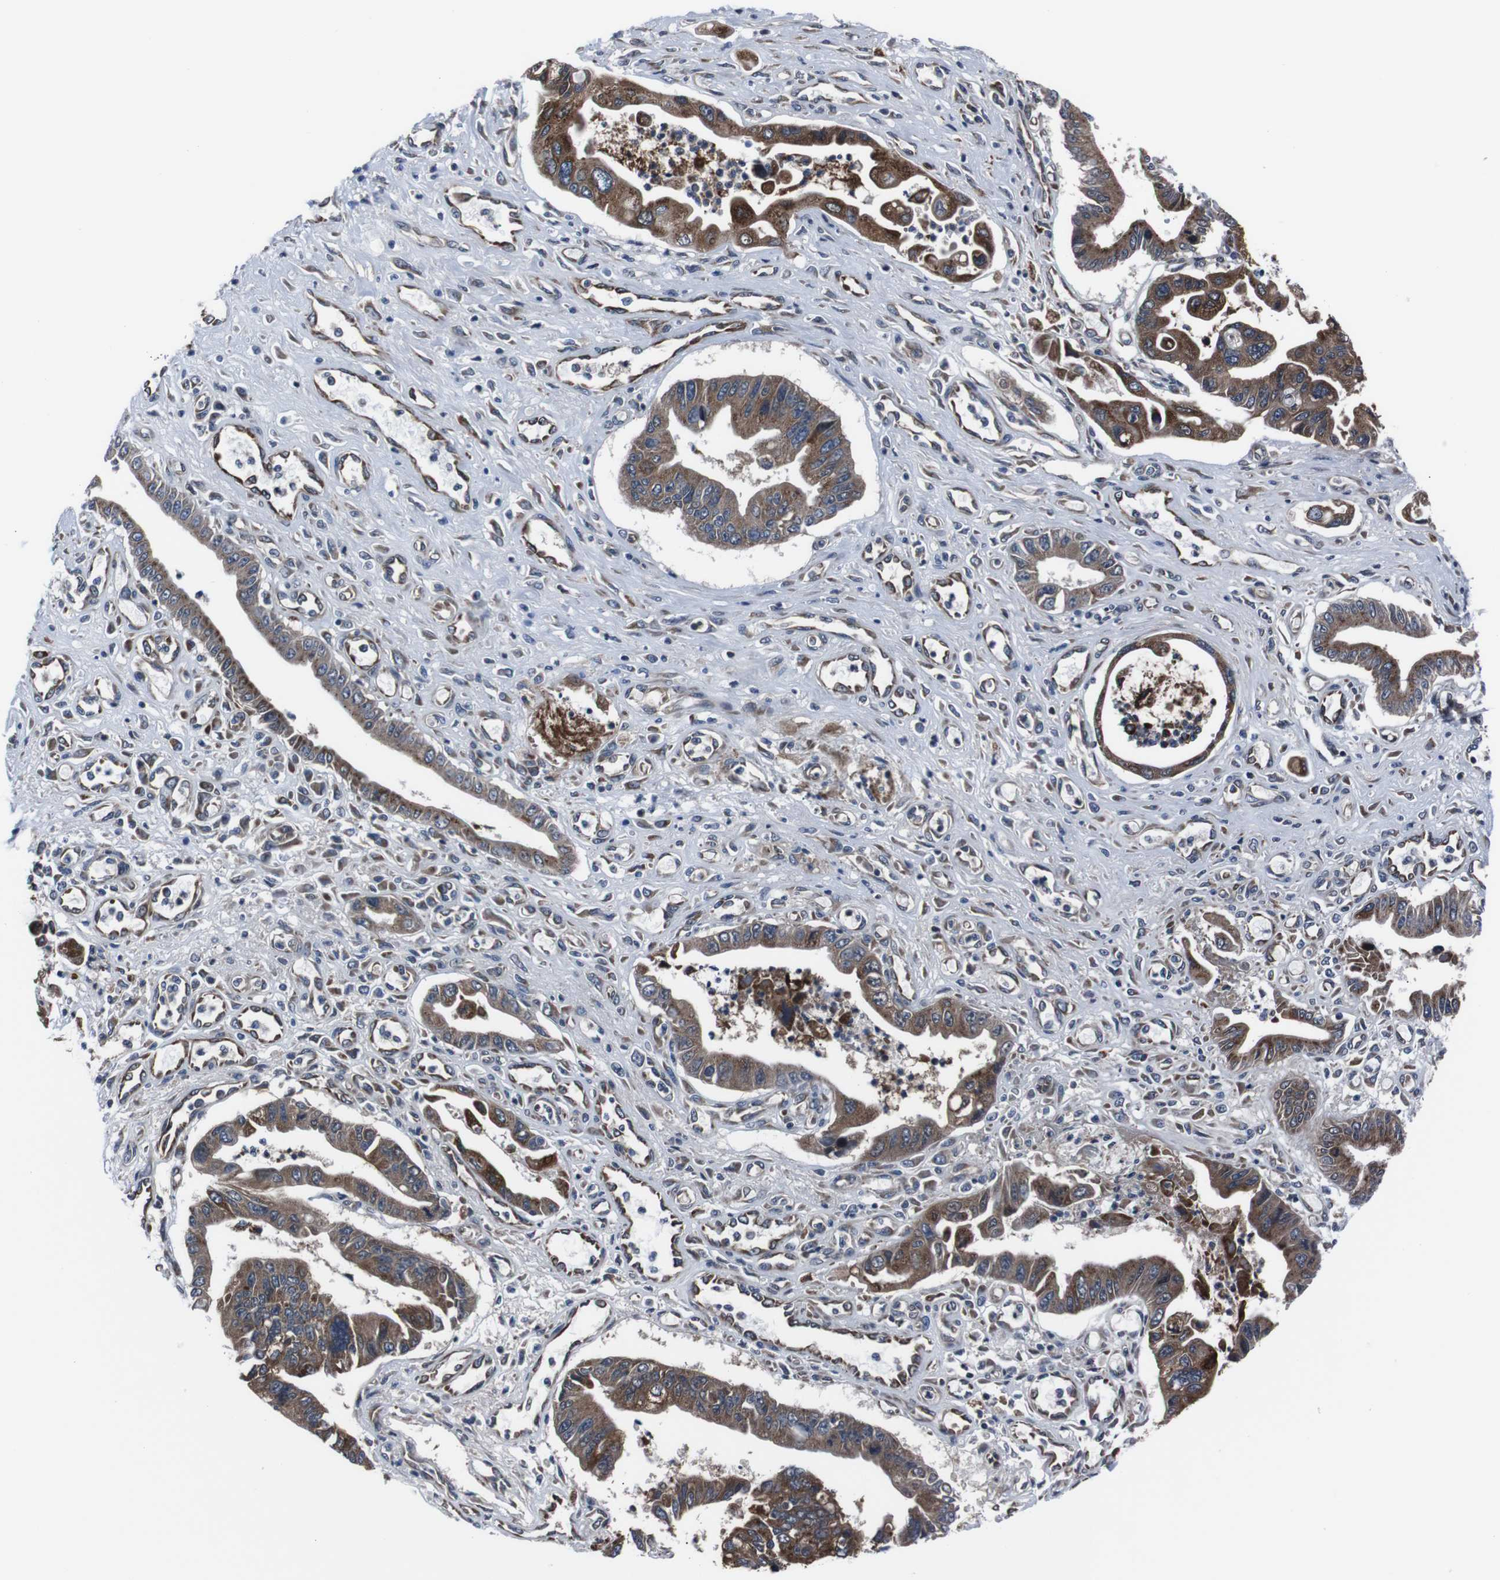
{"staining": {"intensity": "strong", "quantity": ">75%", "location": "cytoplasmic/membranous"}, "tissue": "pancreatic cancer", "cell_type": "Tumor cells", "image_type": "cancer", "snomed": [{"axis": "morphology", "description": "Adenocarcinoma, NOS"}, {"axis": "topography", "description": "Pancreas"}], "caption": "A micrograph showing strong cytoplasmic/membranous staining in approximately >75% of tumor cells in pancreatic adenocarcinoma, as visualized by brown immunohistochemical staining.", "gene": "EIF4A2", "patient": {"sex": "male", "age": 56}}